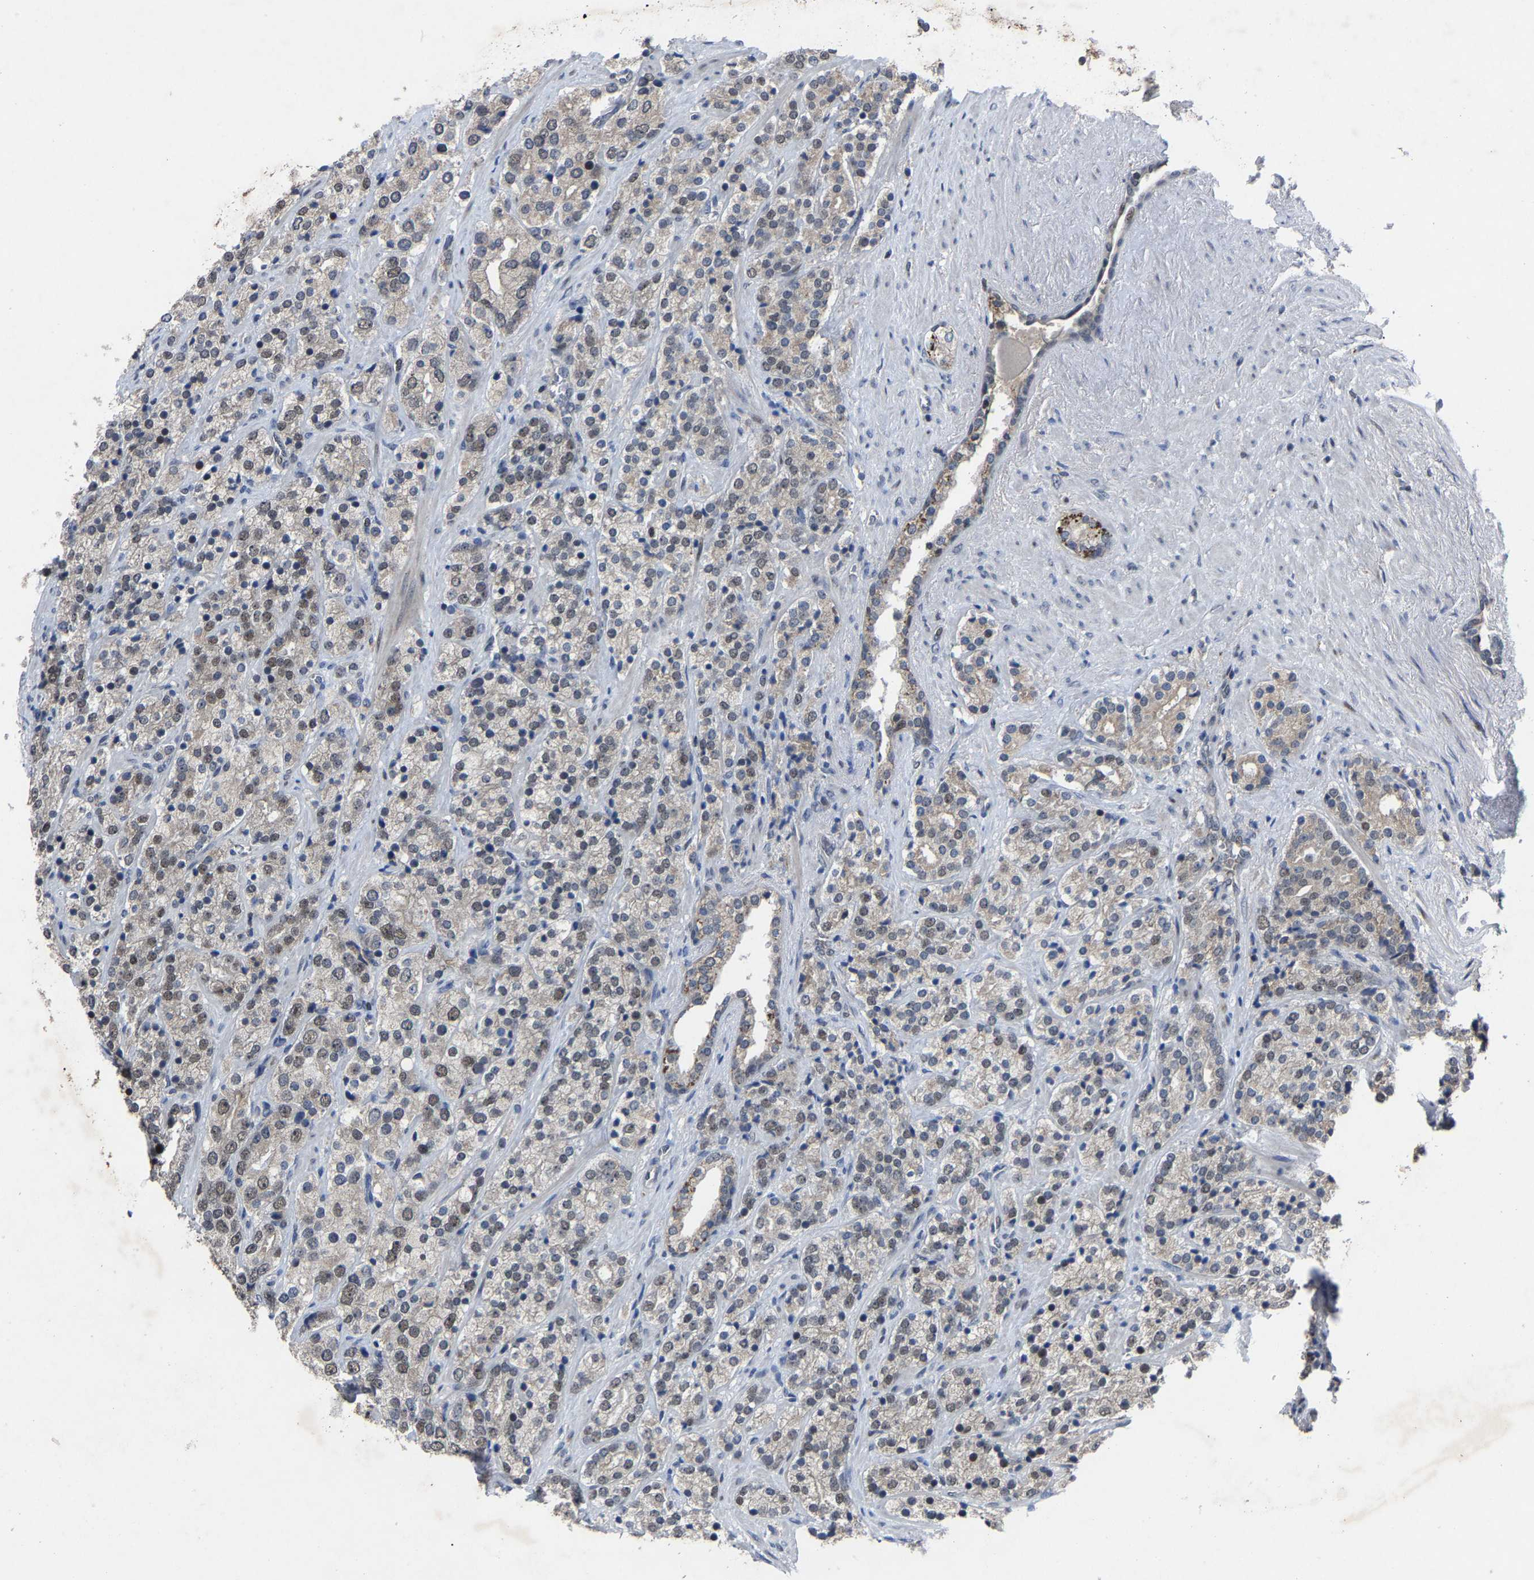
{"staining": {"intensity": "weak", "quantity": ">75%", "location": "nuclear"}, "tissue": "prostate cancer", "cell_type": "Tumor cells", "image_type": "cancer", "snomed": [{"axis": "morphology", "description": "Adenocarcinoma, High grade"}, {"axis": "topography", "description": "Prostate"}], "caption": "High-power microscopy captured an IHC photomicrograph of high-grade adenocarcinoma (prostate), revealing weak nuclear positivity in about >75% of tumor cells.", "gene": "LSM8", "patient": {"sex": "male", "age": 71}}